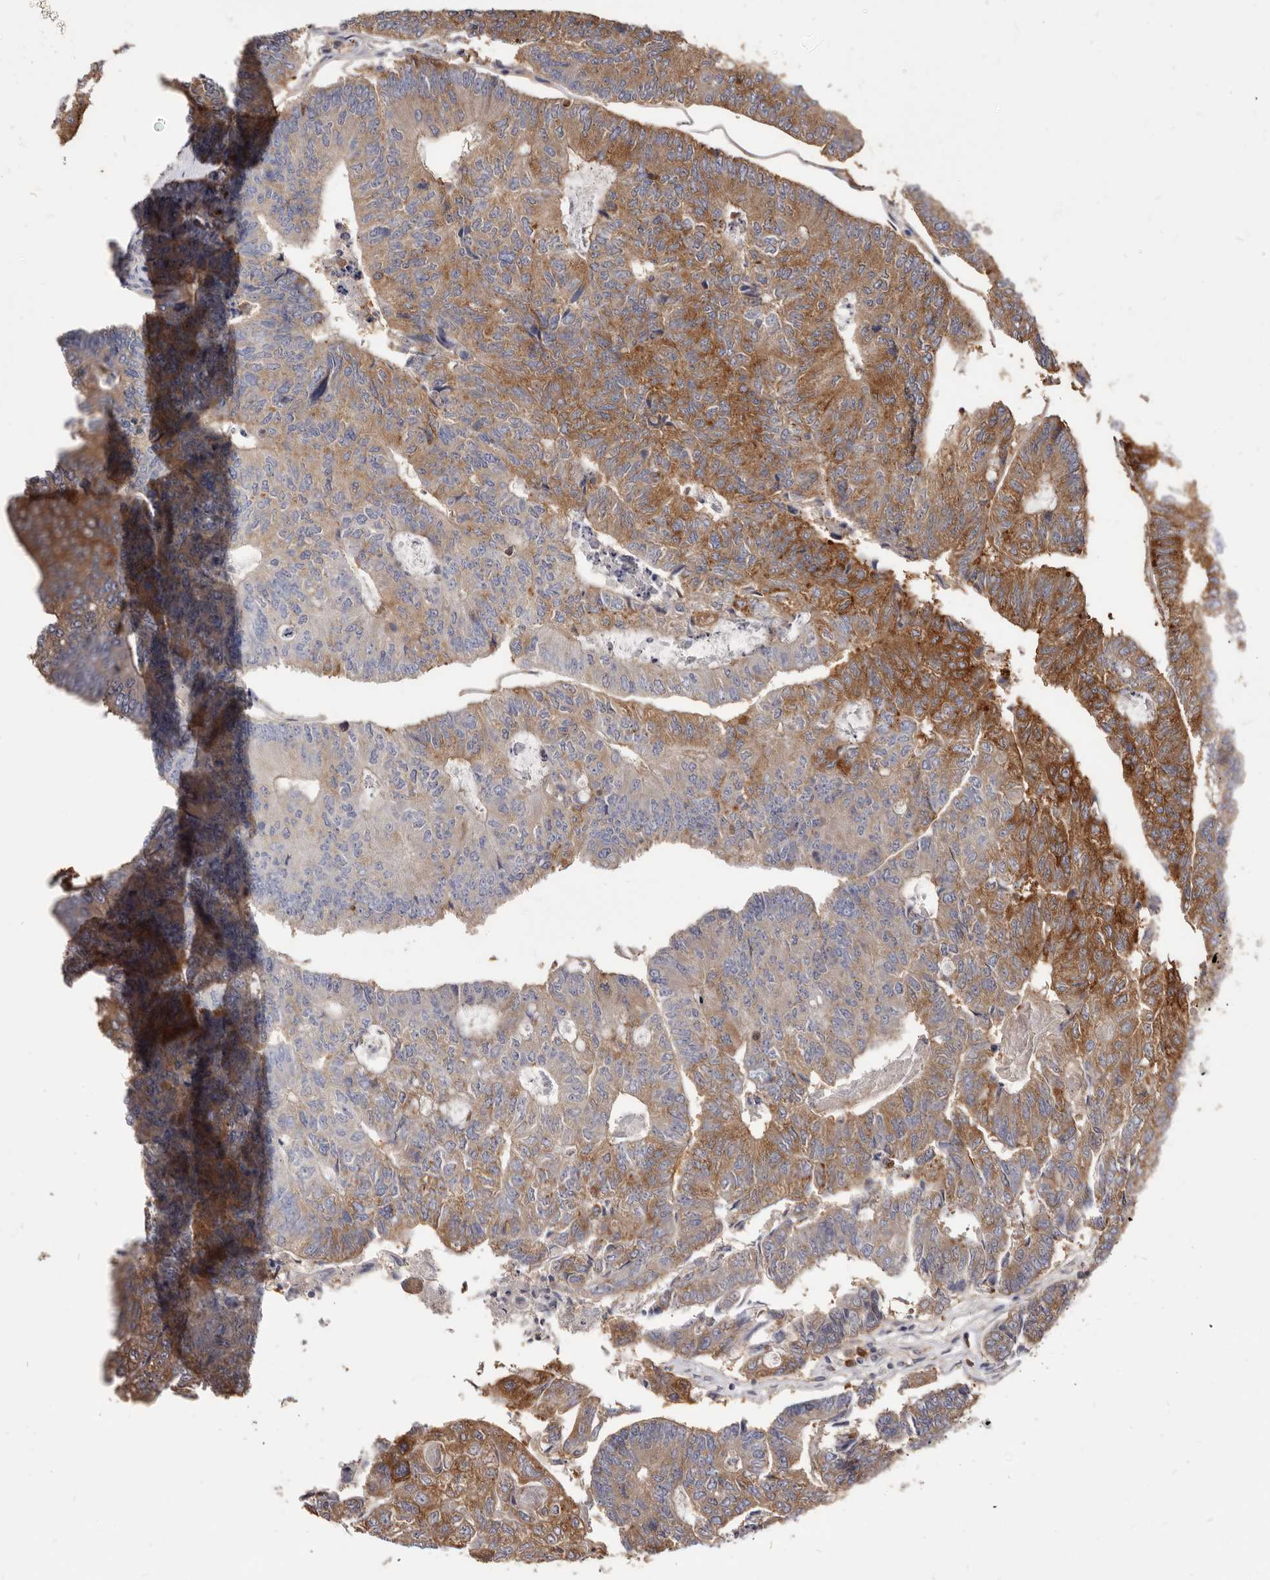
{"staining": {"intensity": "moderate", "quantity": ">75%", "location": "cytoplasmic/membranous"}, "tissue": "colorectal cancer", "cell_type": "Tumor cells", "image_type": "cancer", "snomed": [{"axis": "morphology", "description": "Adenocarcinoma, NOS"}, {"axis": "topography", "description": "Colon"}], "caption": "Protein positivity by immunohistochemistry (IHC) demonstrates moderate cytoplasmic/membranous staining in approximately >75% of tumor cells in adenocarcinoma (colorectal).", "gene": "TPD52", "patient": {"sex": "female", "age": 67}}